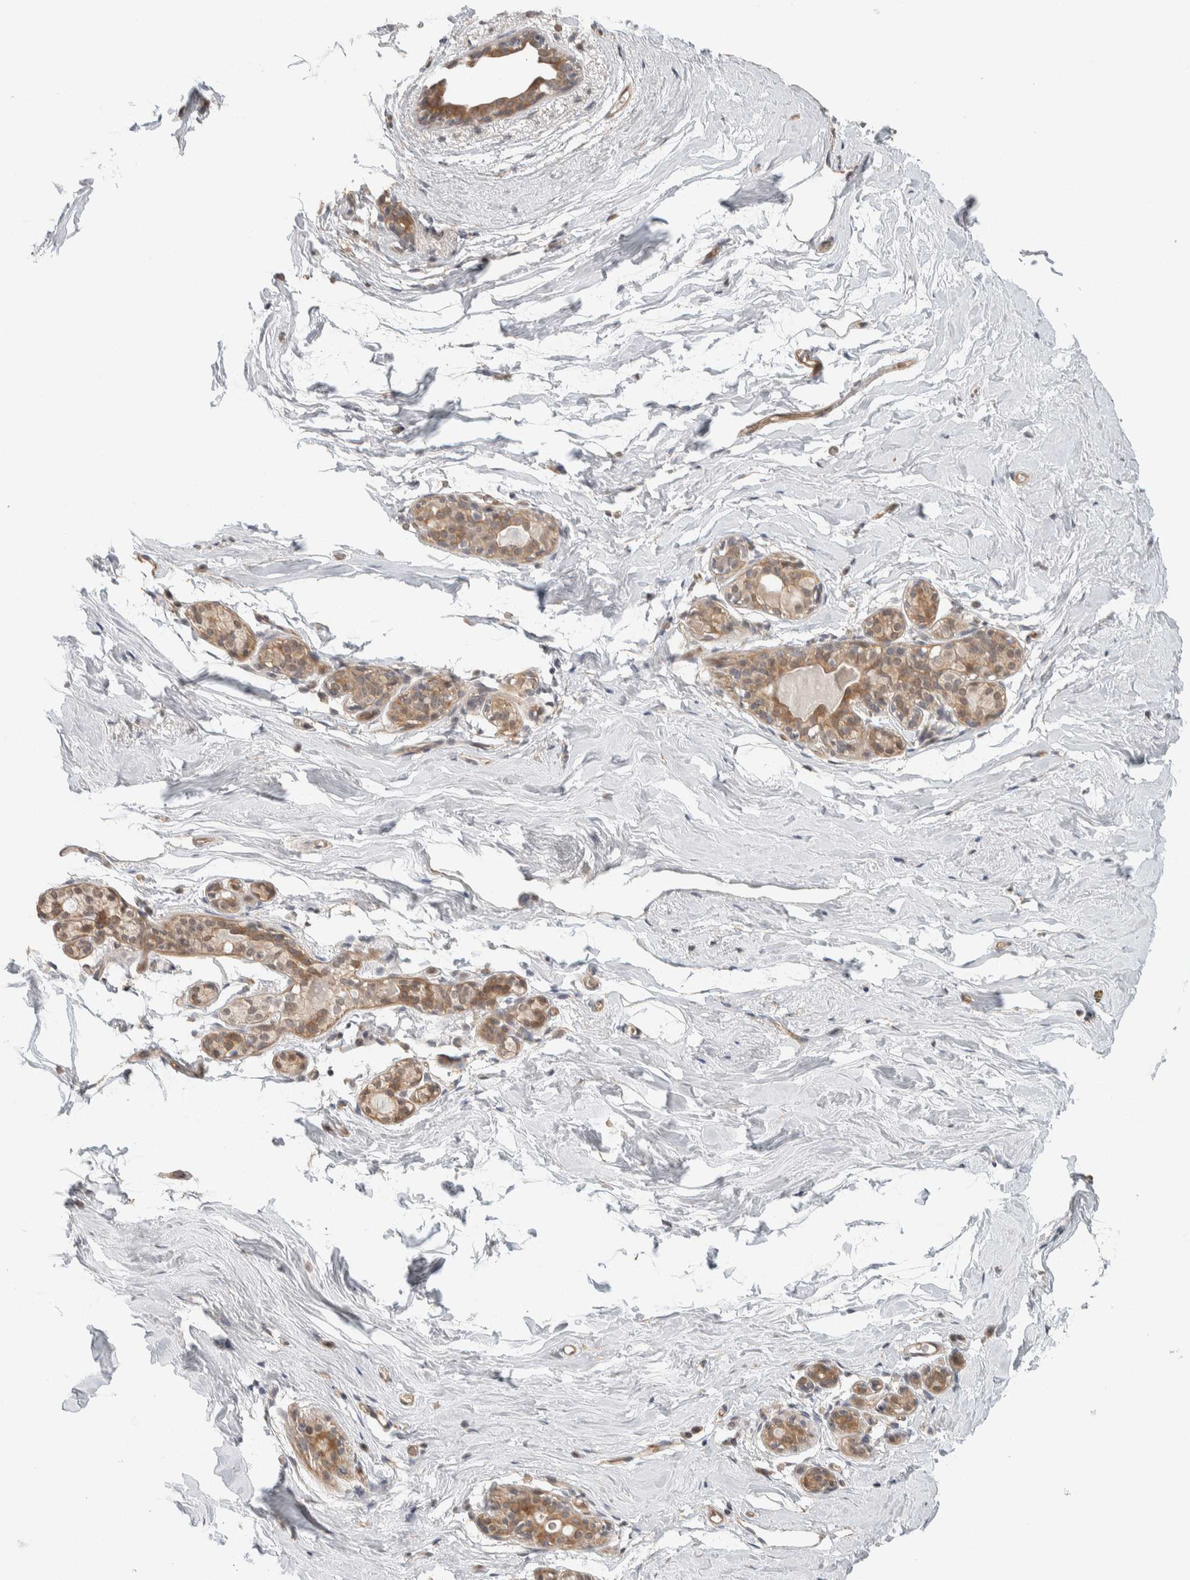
{"staining": {"intensity": "negative", "quantity": "none", "location": "none"}, "tissue": "breast", "cell_type": "Adipocytes", "image_type": "normal", "snomed": [{"axis": "morphology", "description": "Normal tissue, NOS"}, {"axis": "topography", "description": "Breast"}], "caption": "This is an IHC micrograph of normal breast. There is no expression in adipocytes.", "gene": "ZBTB2", "patient": {"sex": "female", "age": 62}}